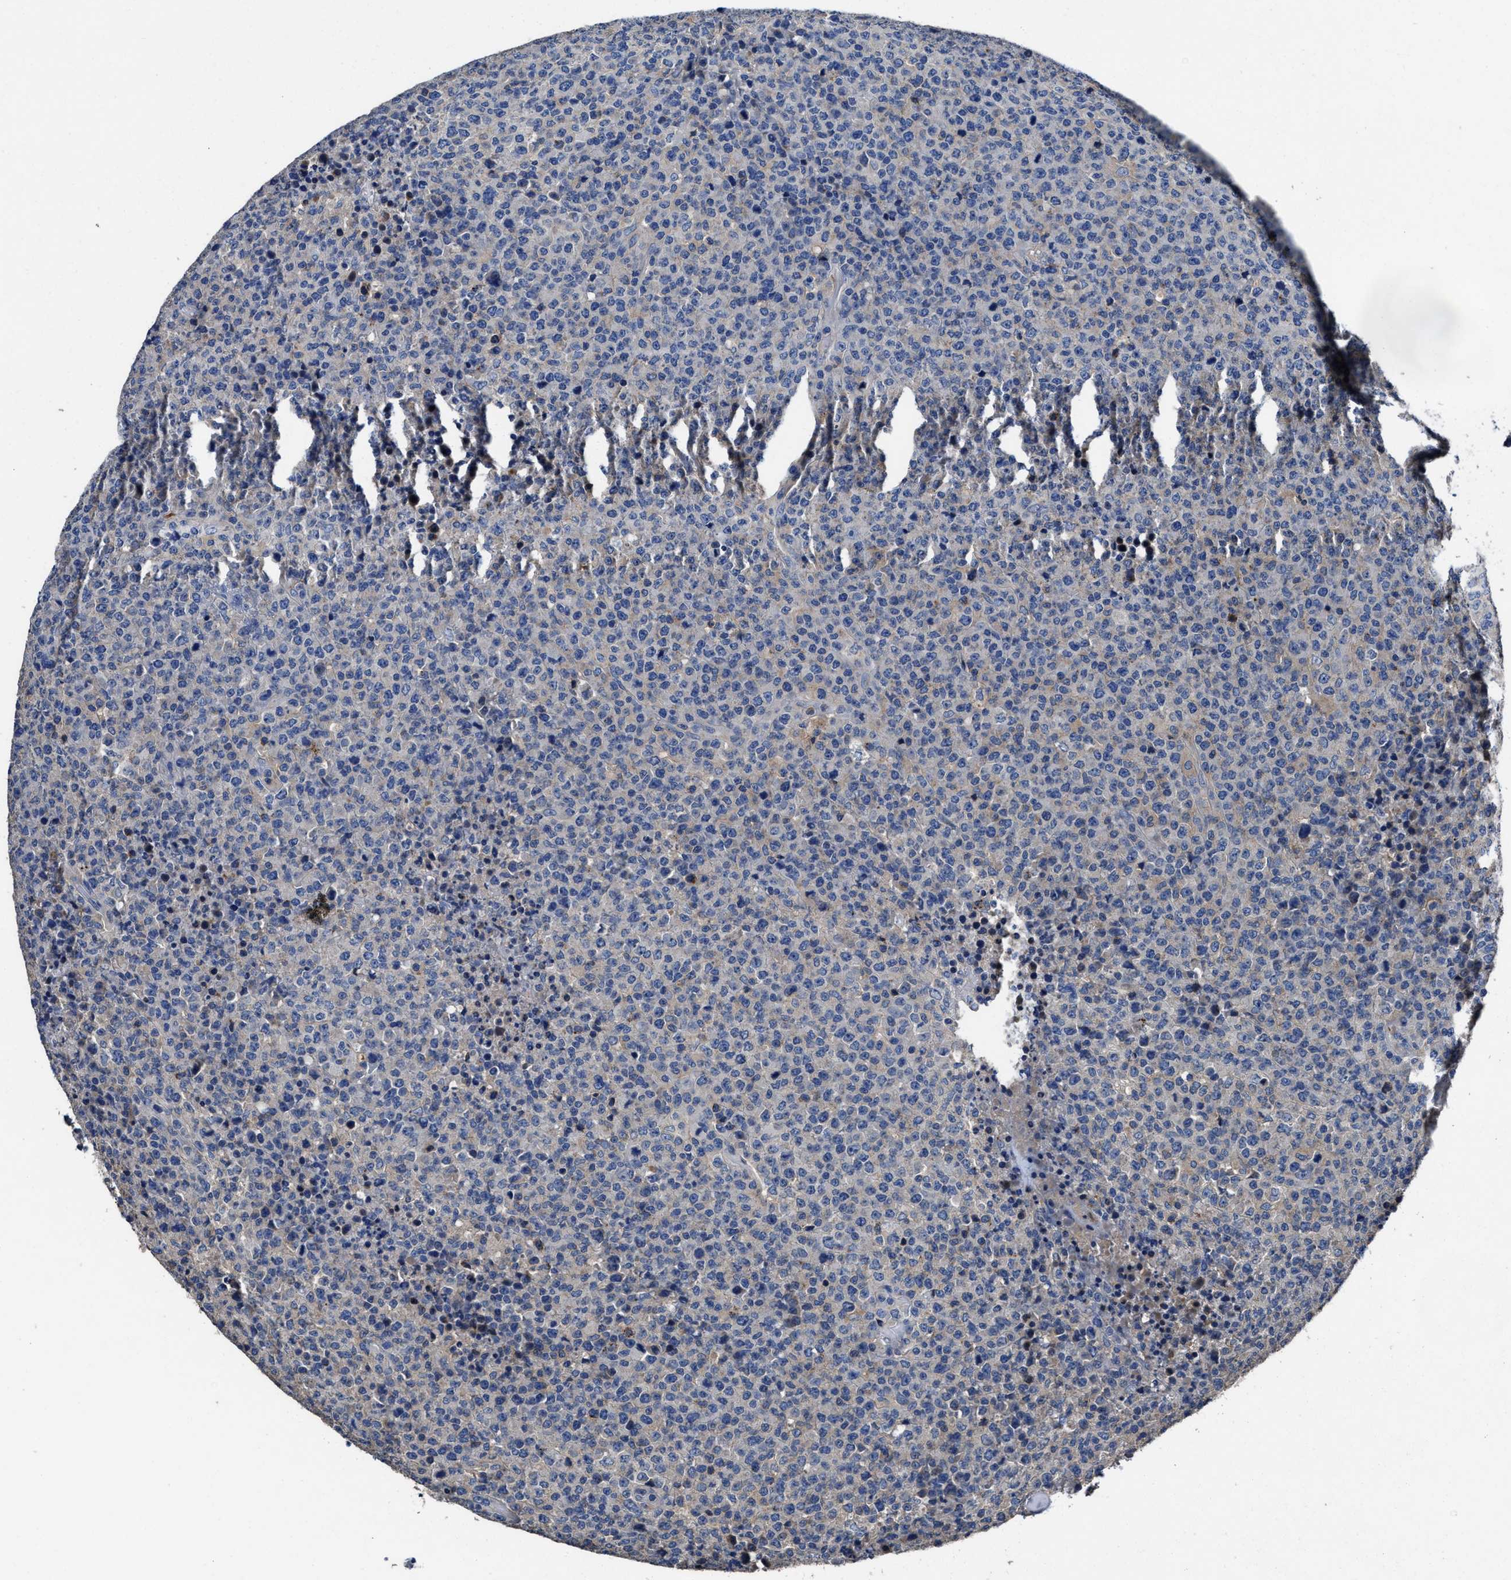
{"staining": {"intensity": "negative", "quantity": "none", "location": "none"}, "tissue": "lymphoma", "cell_type": "Tumor cells", "image_type": "cancer", "snomed": [{"axis": "morphology", "description": "Malignant lymphoma, non-Hodgkin's type, High grade"}, {"axis": "topography", "description": "Lymph node"}], "caption": "Immunohistochemical staining of high-grade malignant lymphoma, non-Hodgkin's type displays no significant expression in tumor cells.", "gene": "UBR4", "patient": {"sex": "male", "age": 13}}